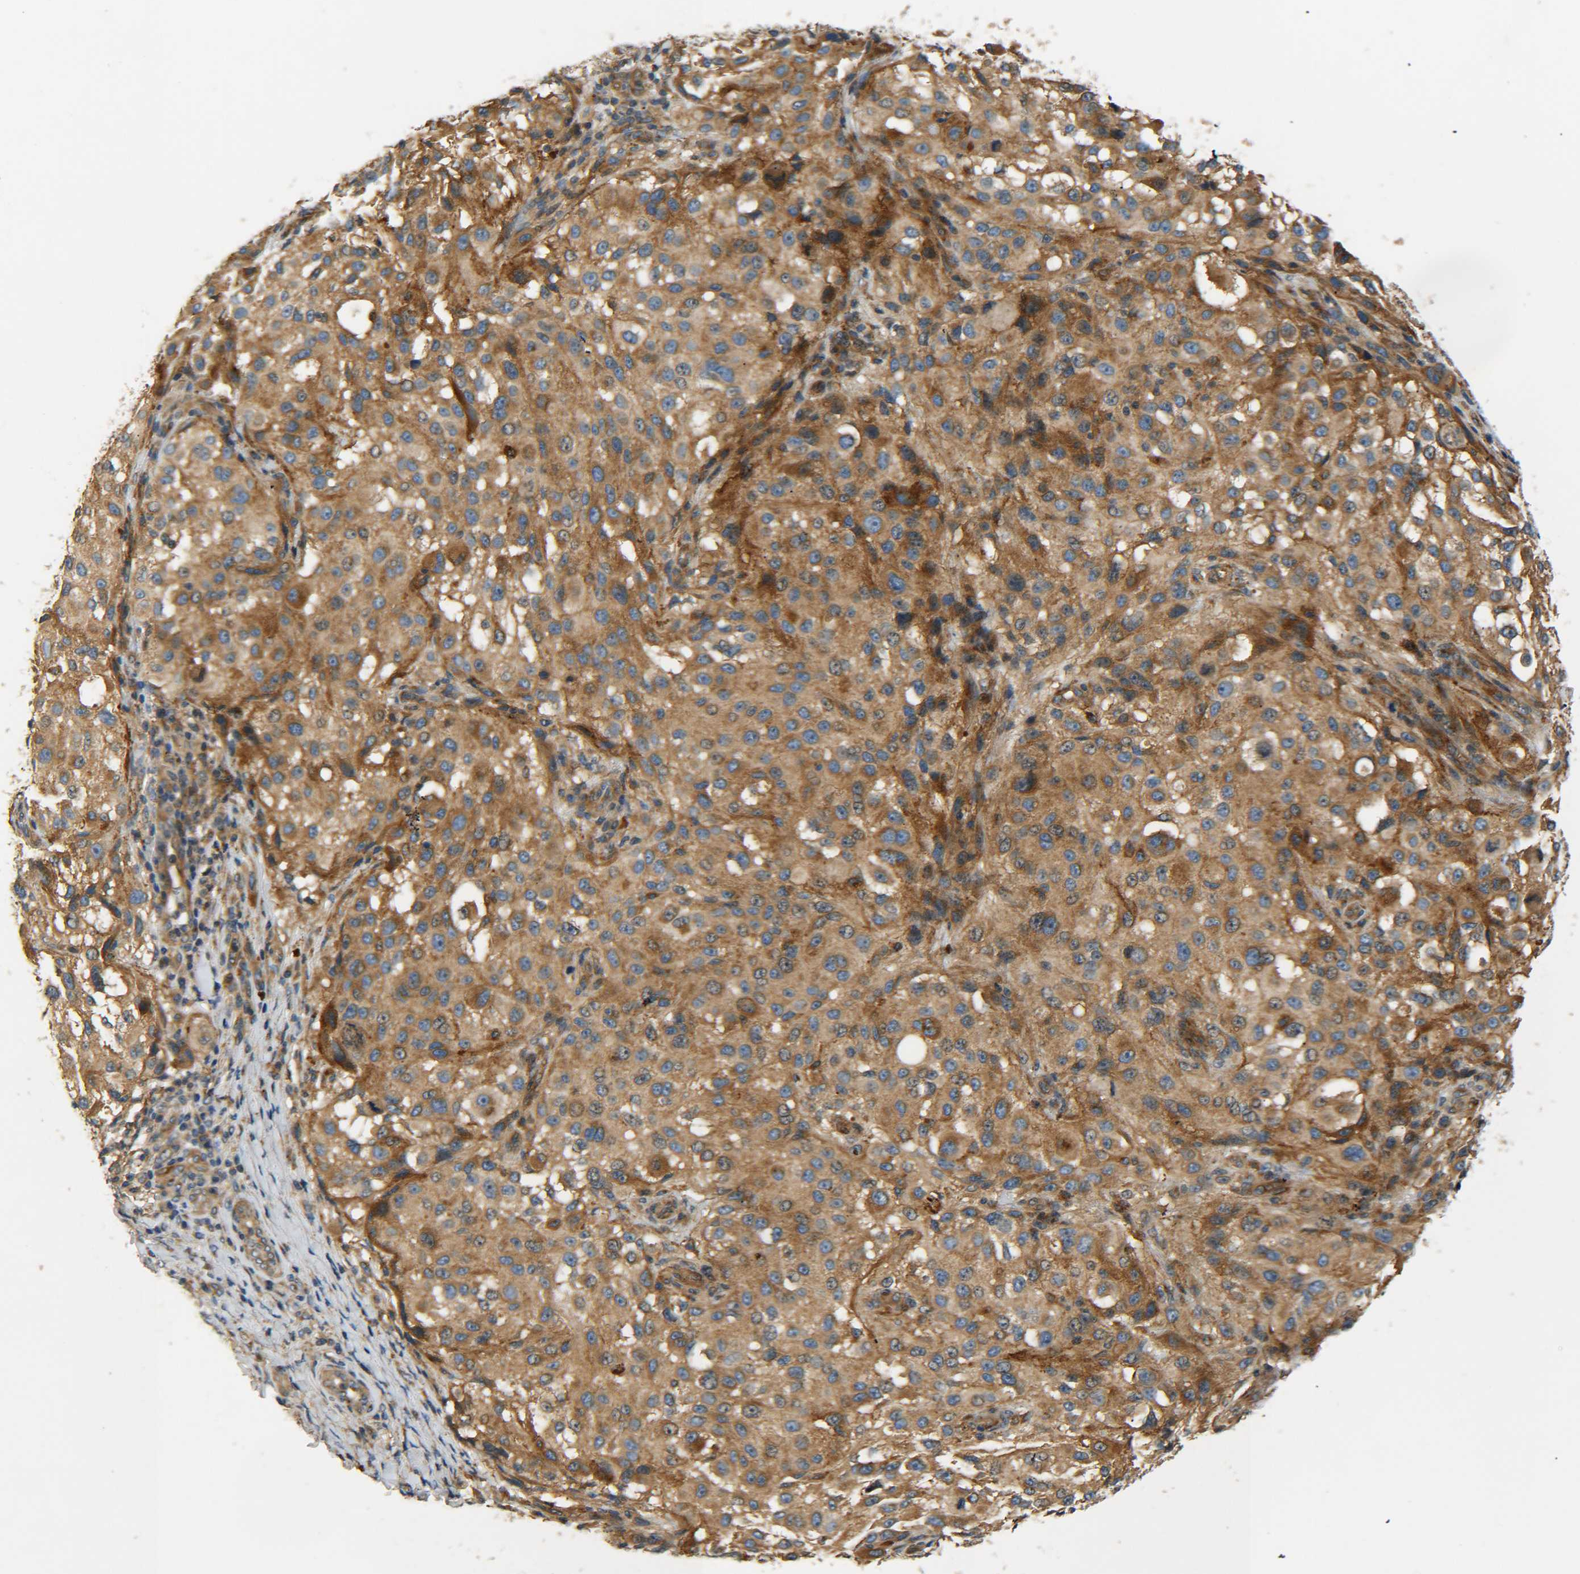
{"staining": {"intensity": "moderate", "quantity": ">75%", "location": "cytoplasmic/membranous"}, "tissue": "melanoma", "cell_type": "Tumor cells", "image_type": "cancer", "snomed": [{"axis": "morphology", "description": "Necrosis, NOS"}, {"axis": "morphology", "description": "Malignant melanoma, NOS"}, {"axis": "topography", "description": "Skin"}], "caption": "High-magnification brightfield microscopy of melanoma stained with DAB (brown) and counterstained with hematoxylin (blue). tumor cells exhibit moderate cytoplasmic/membranous staining is appreciated in about>75% of cells. Using DAB (brown) and hematoxylin (blue) stains, captured at high magnification using brightfield microscopy.", "gene": "LRCH3", "patient": {"sex": "female", "age": 87}}